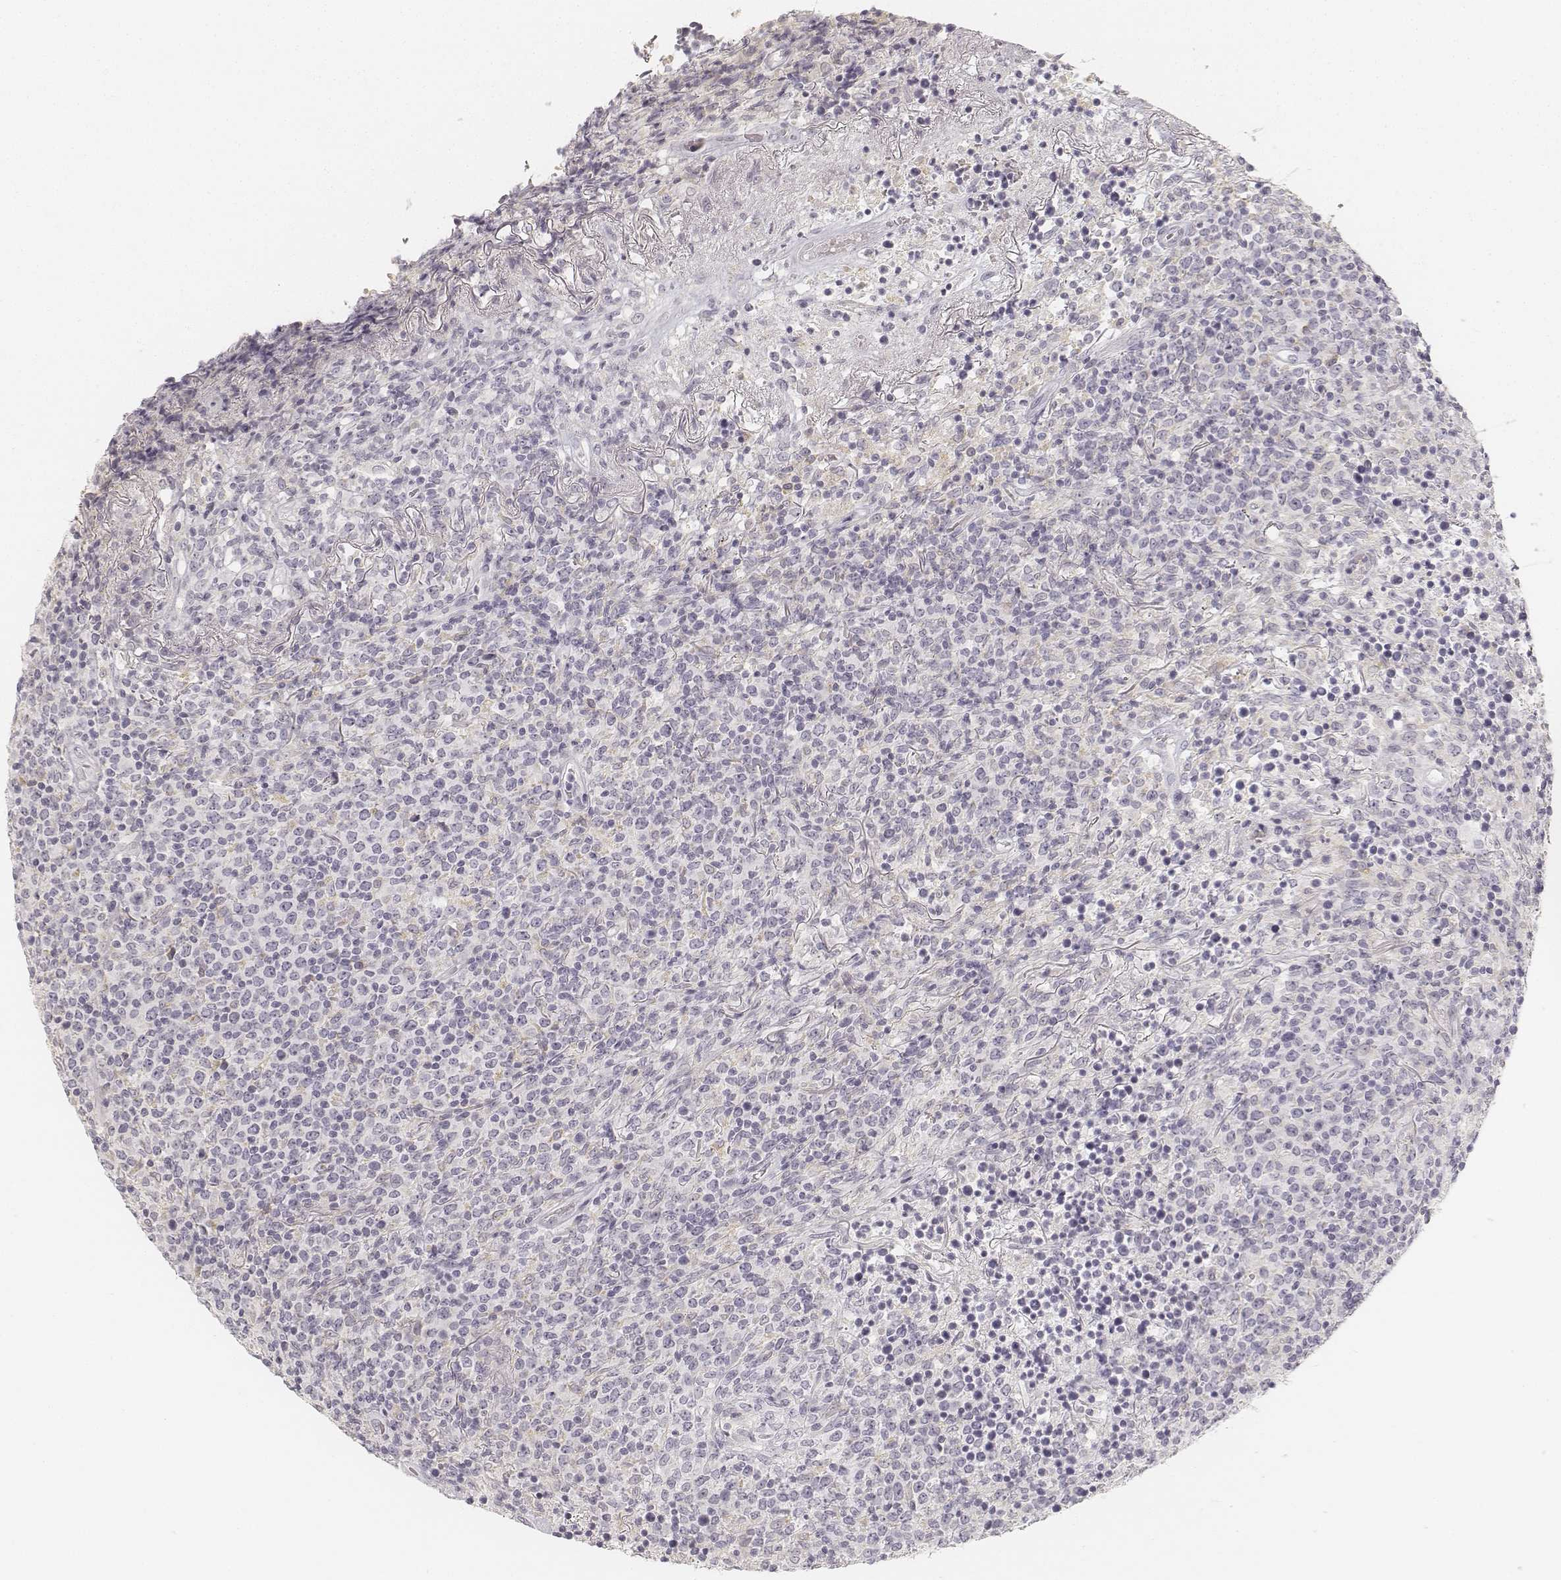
{"staining": {"intensity": "negative", "quantity": "none", "location": "none"}, "tissue": "lymphoma", "cell_type": "Tumor cells", "image_type": "cancer", "snomed": [{"axis": "morphology", "description": "Malignant lymphoma, non-Hodgkin's type, High grade"}, {"axis": "topography", "description": "Lung"}], "caption": "Tumor cells show no significant expression in high-grade malignant lymphoma, non-Hodgkin's type. (DAB (3,3'-diaminobenzidine) IHC visualized using brightfield microscopy, high magnification).", "gene": "DSG4", "patient": {"sex": "male", "age": 79}}